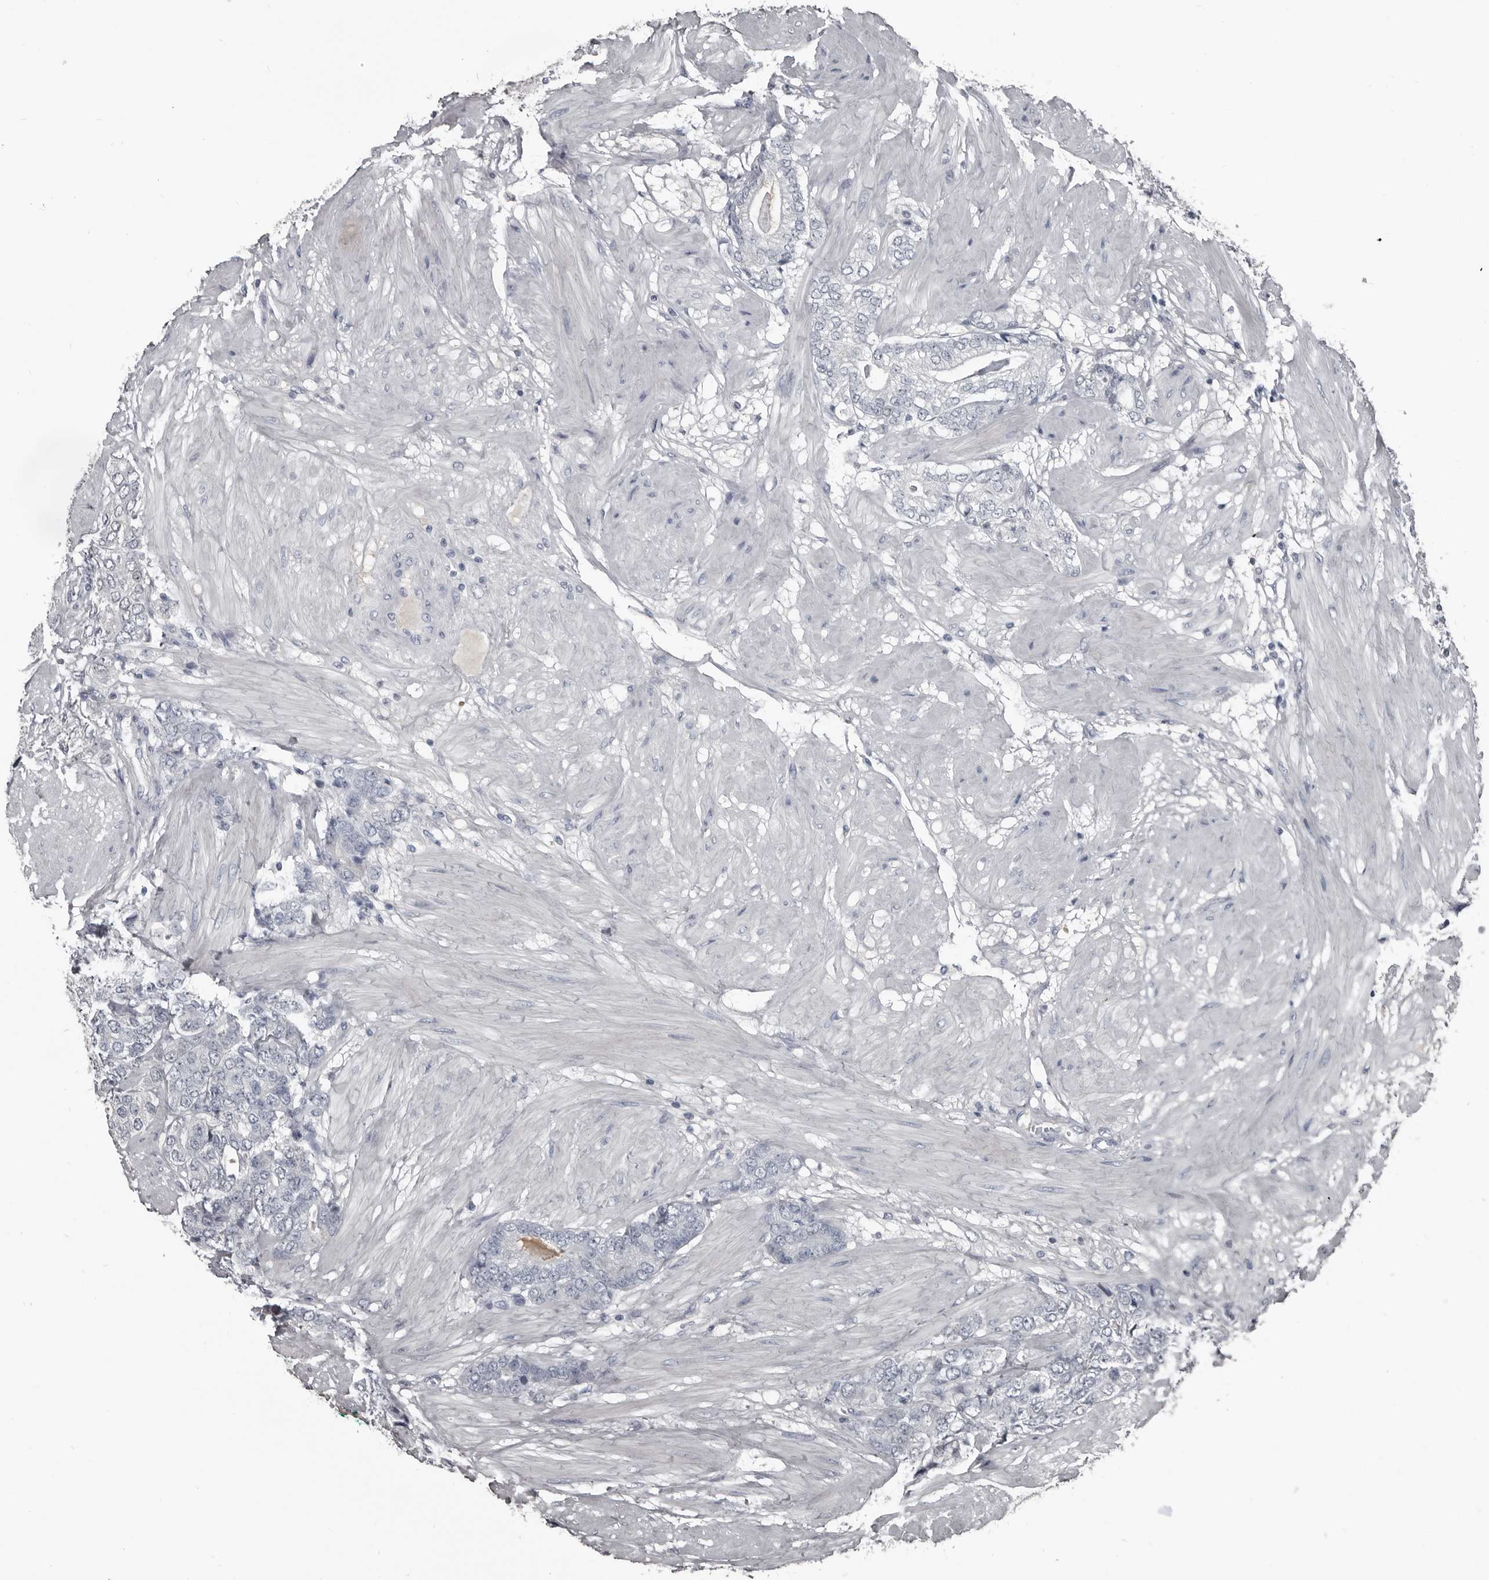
{"staining": {"intensity": "negative", "quantity": "none", "location": "none"}, "tissue": "prostate cancer", "cell_type": "Tumor cells", "image_type": "cancer", "snomed": [{"axis": "morphology", "description": "Adenocarcinoma, High grade"}, {"axis": "topography", "description": "Prostate"}], "caption": "Prostate adenocarcinoma (high-grade) was stained to show a protein in brown. There is no significant staining in tumor cells.", "gene": "GREB1", "patient": {"sex": "male", "age": 50}}